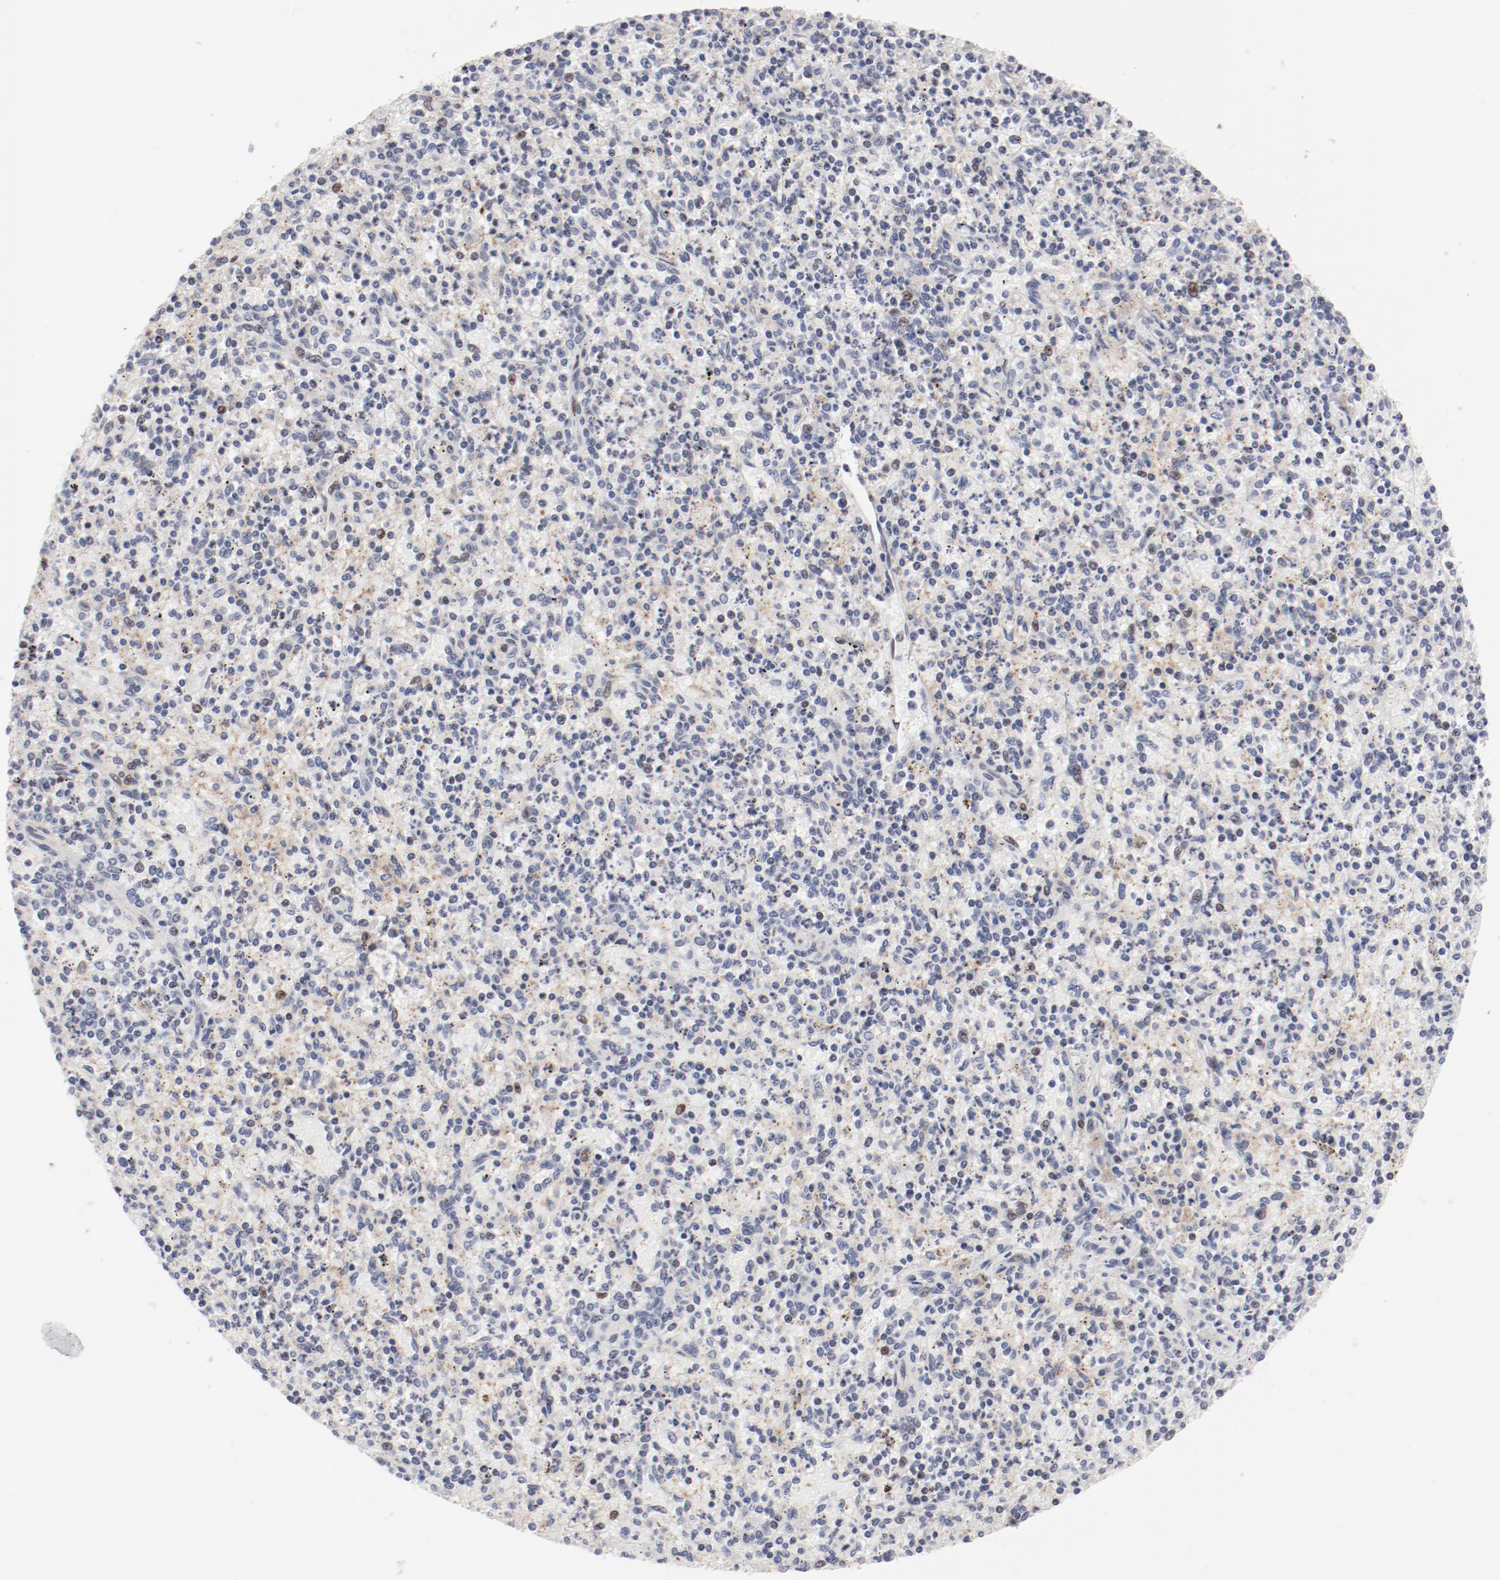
{"staining": {"intensity": "weak", "quantity": "<25%", "location": "cytoplasmic/membranous"}, "tissue": "spleen", "cell_type": "Cells in red pulp", "image_type": "normal", "snomed": [{"axis": "morphology", "description": "Normal tissue, NOS"}, {"axis": "topography", "description": "Spleen"}], "caption": "High magnification brightfield microscopy of benign spleen stained with DAB (brown) and counterstained with hematoxylin (blue): cells in red pulp show no significant staining. The staining is performed using DAB (3,3'-diaminobenzidine) brown chromogen with nuclei counter-stained in using hematoxylin.", "gene": "FSCB", "patient": {"sex": "male", "age": 72}}